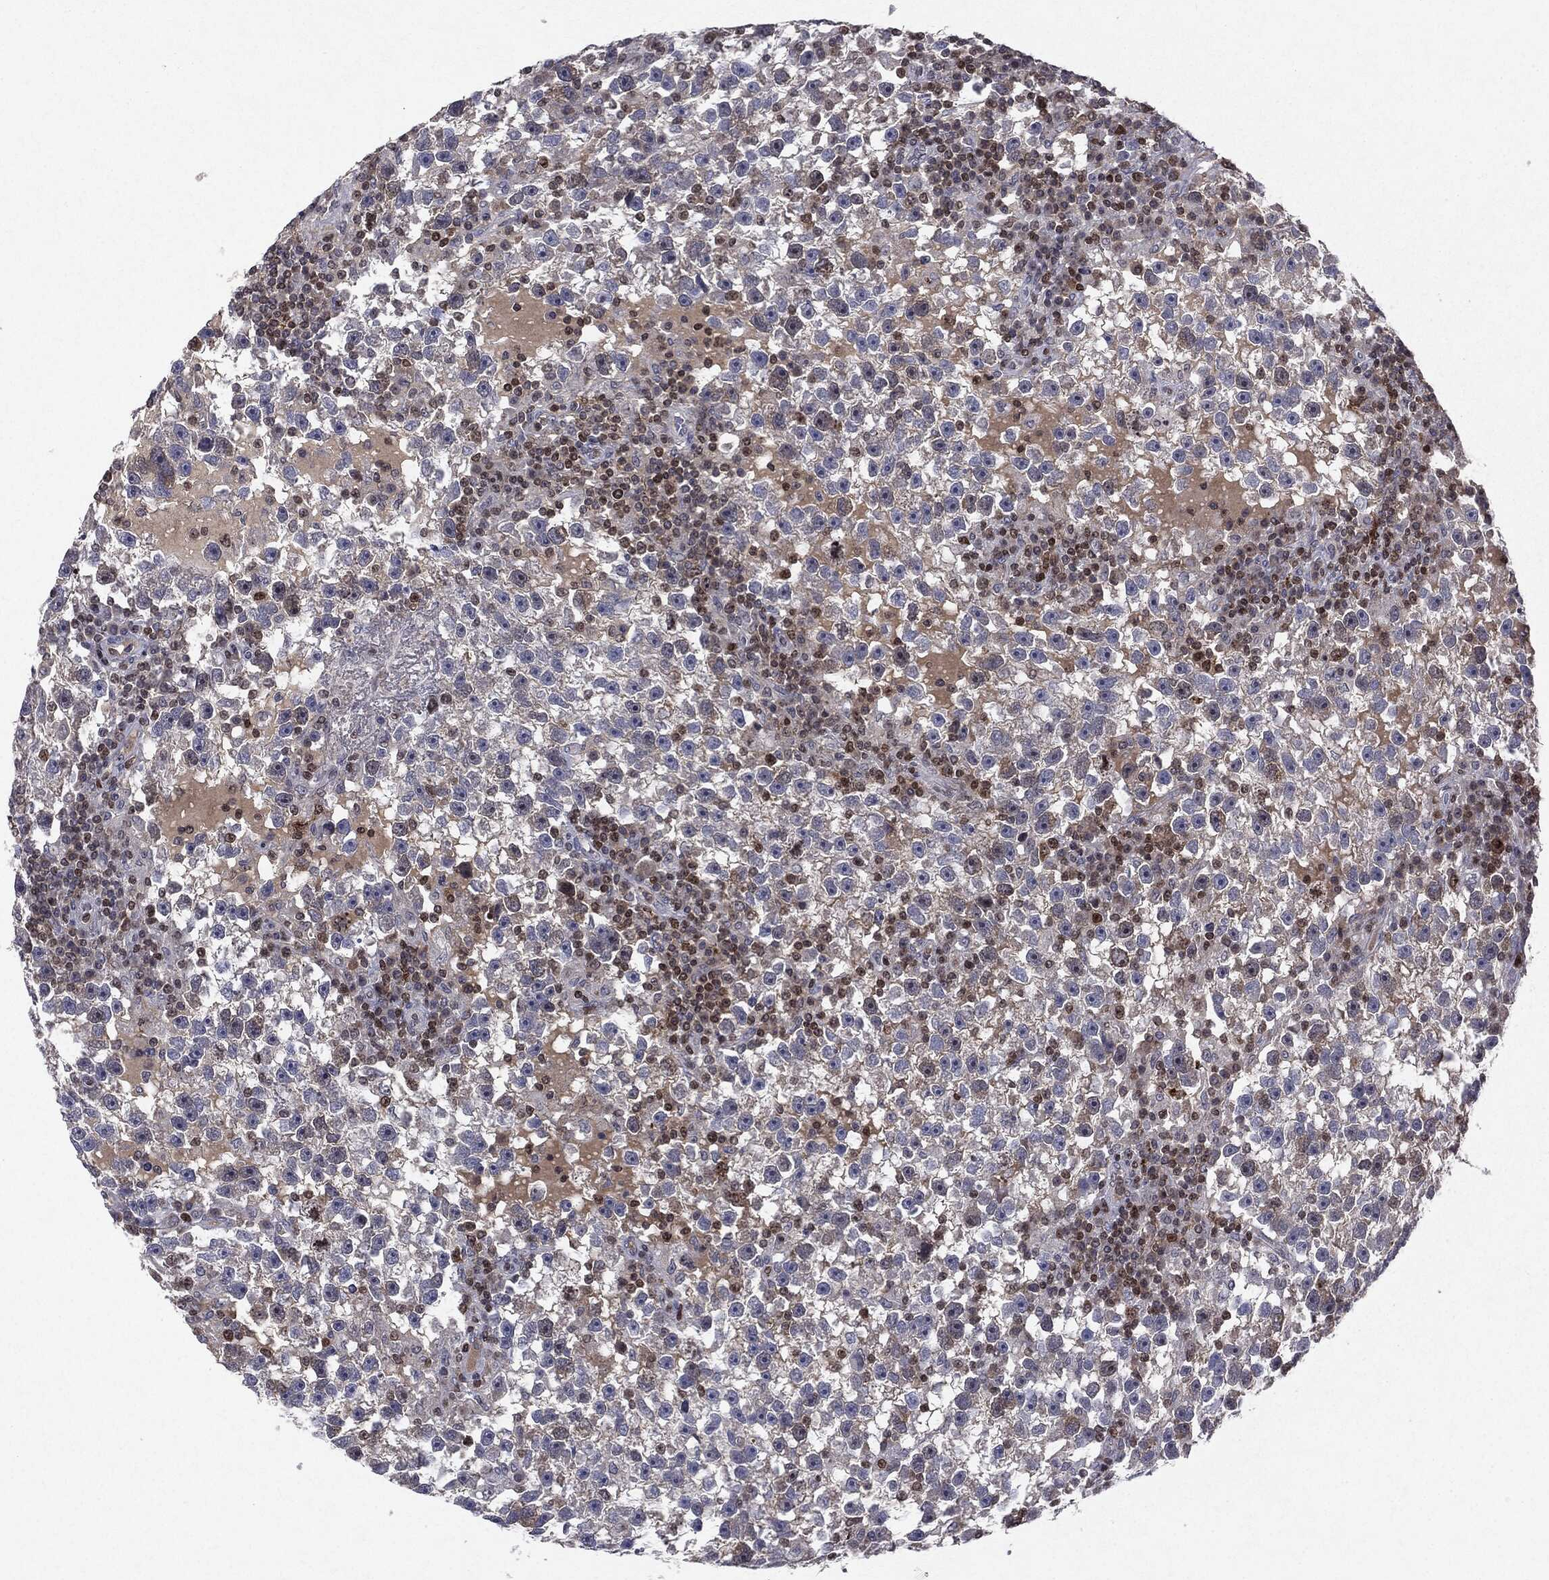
{"staining": {"intensity": "negative", "quantity": "none", "location": "none"}, "tissue": "testis cancer", "cell_type": "Tumor cells", "image_type": "cancer", "snomed": [{"axis": "morphology", "description": "Seminoma, NOS"}, {"axis": "topography", "description": "Testis"}], "caption": "A micrograph of testis seminoma stained for a protein exhibits no brown staining in tumor cells.", "gene": "KIF2C", "patient": {"sex": "male", "age": 47}}